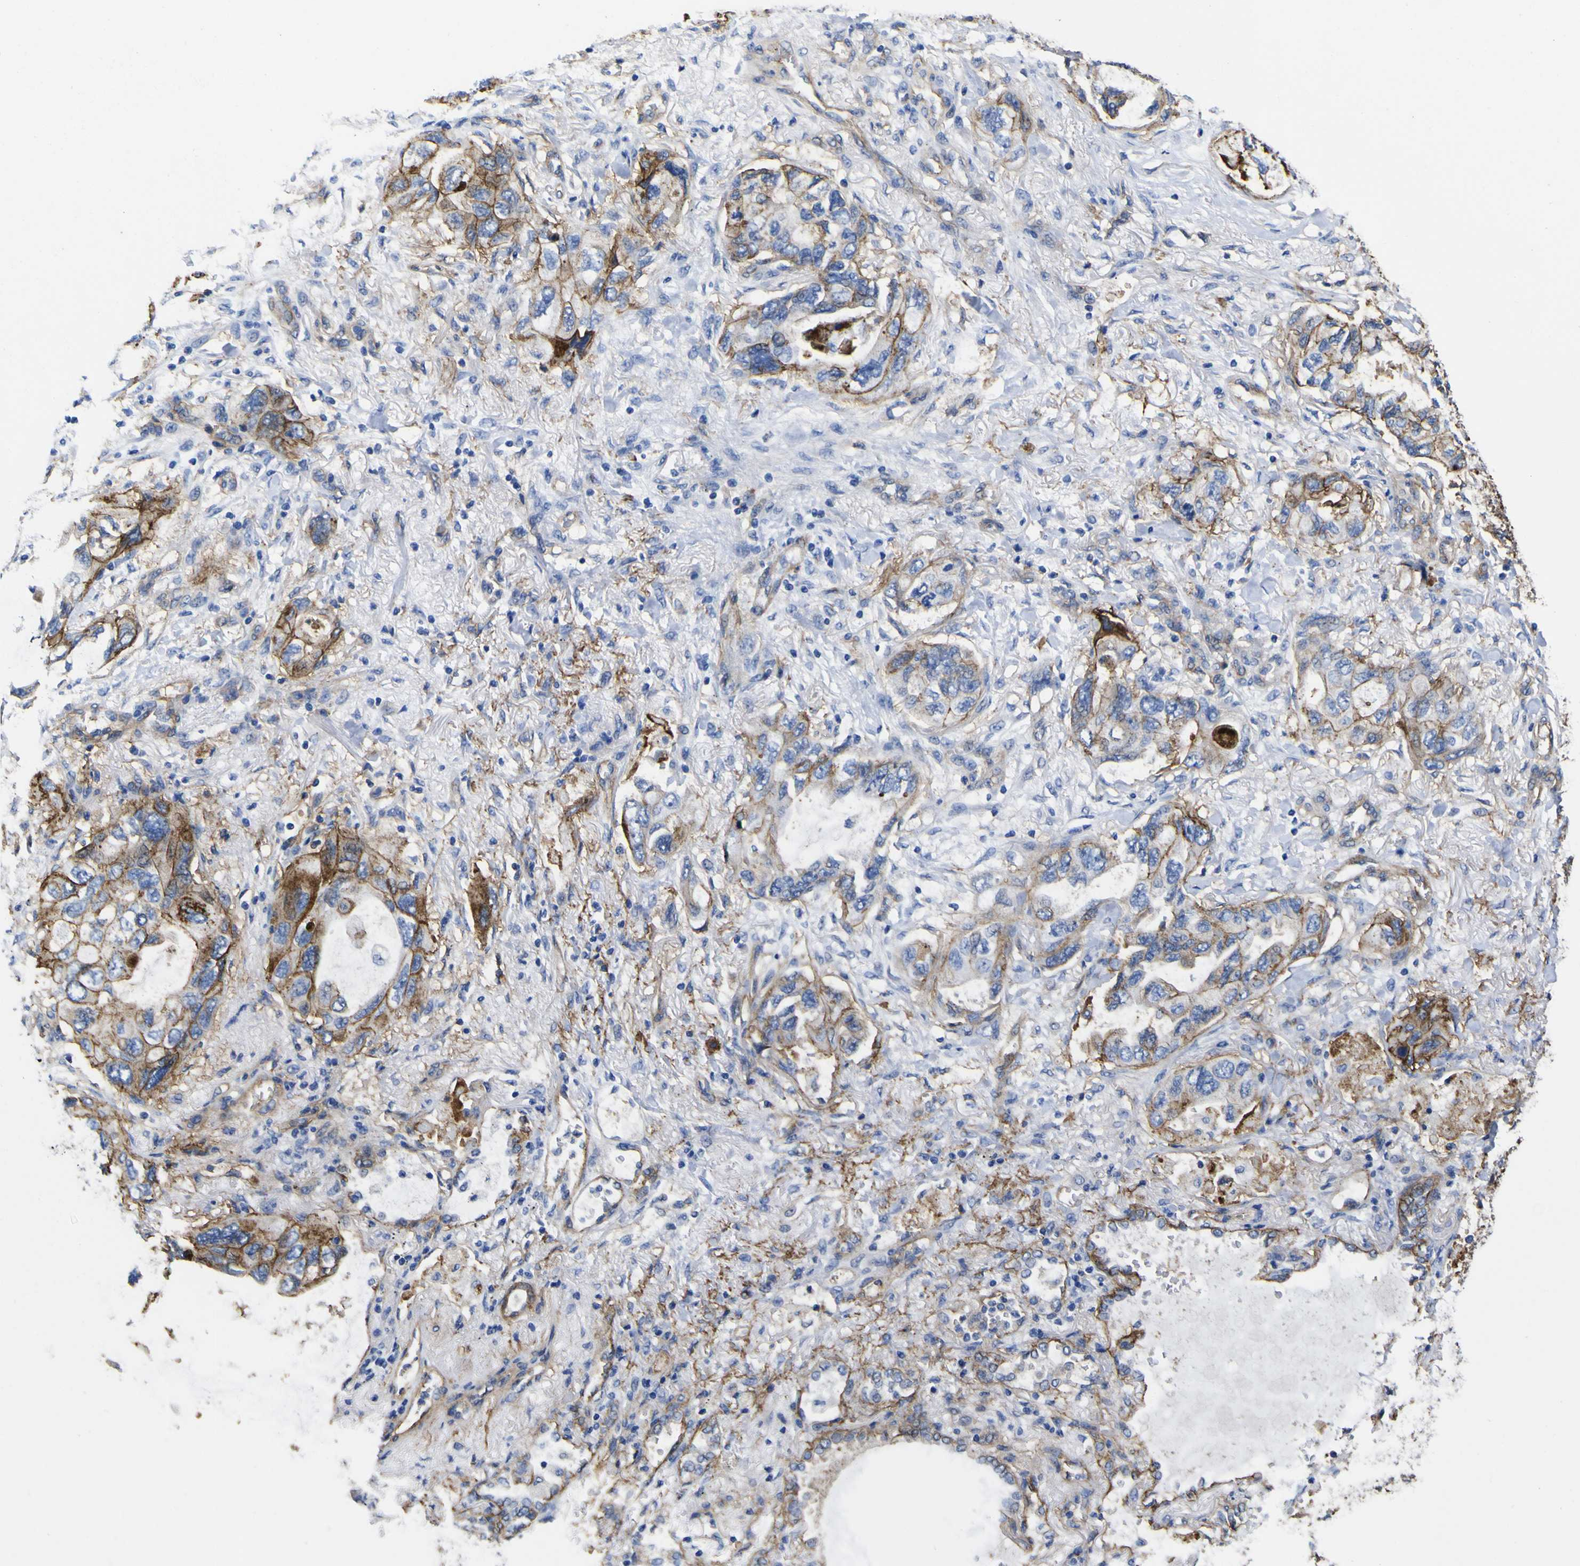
{"staining": {"intensity": "moderate", "quantity": "25%-75%", "location": "cytoplasmic/membranous"}, "tissue": "lung cancer", "cell_type": "Tumor cells", "image_type": "cancer", "snomed": [{"axis": "morphology", "description": "Squamous cell carcinoma, NOS"}, {"axis": "topography", "description": "Lung"}], "caption": "Immunohistochemistry (IHC) staining of squamous cell carcinoma (lung), which displays medium levels of moderate cytoplasmic/membranous positivity in approximately 25%-75% of tumor cells indicating moderate cytoplasmic/membranous protein positivity. The staining was performed using DAB (3,3'-diaminobenzidine) (brown) for protein detection and nuclei were counterstained in hematoxylin (blue).", "gene": "CD151", "patient": {"sex": "female", "age": 73}}